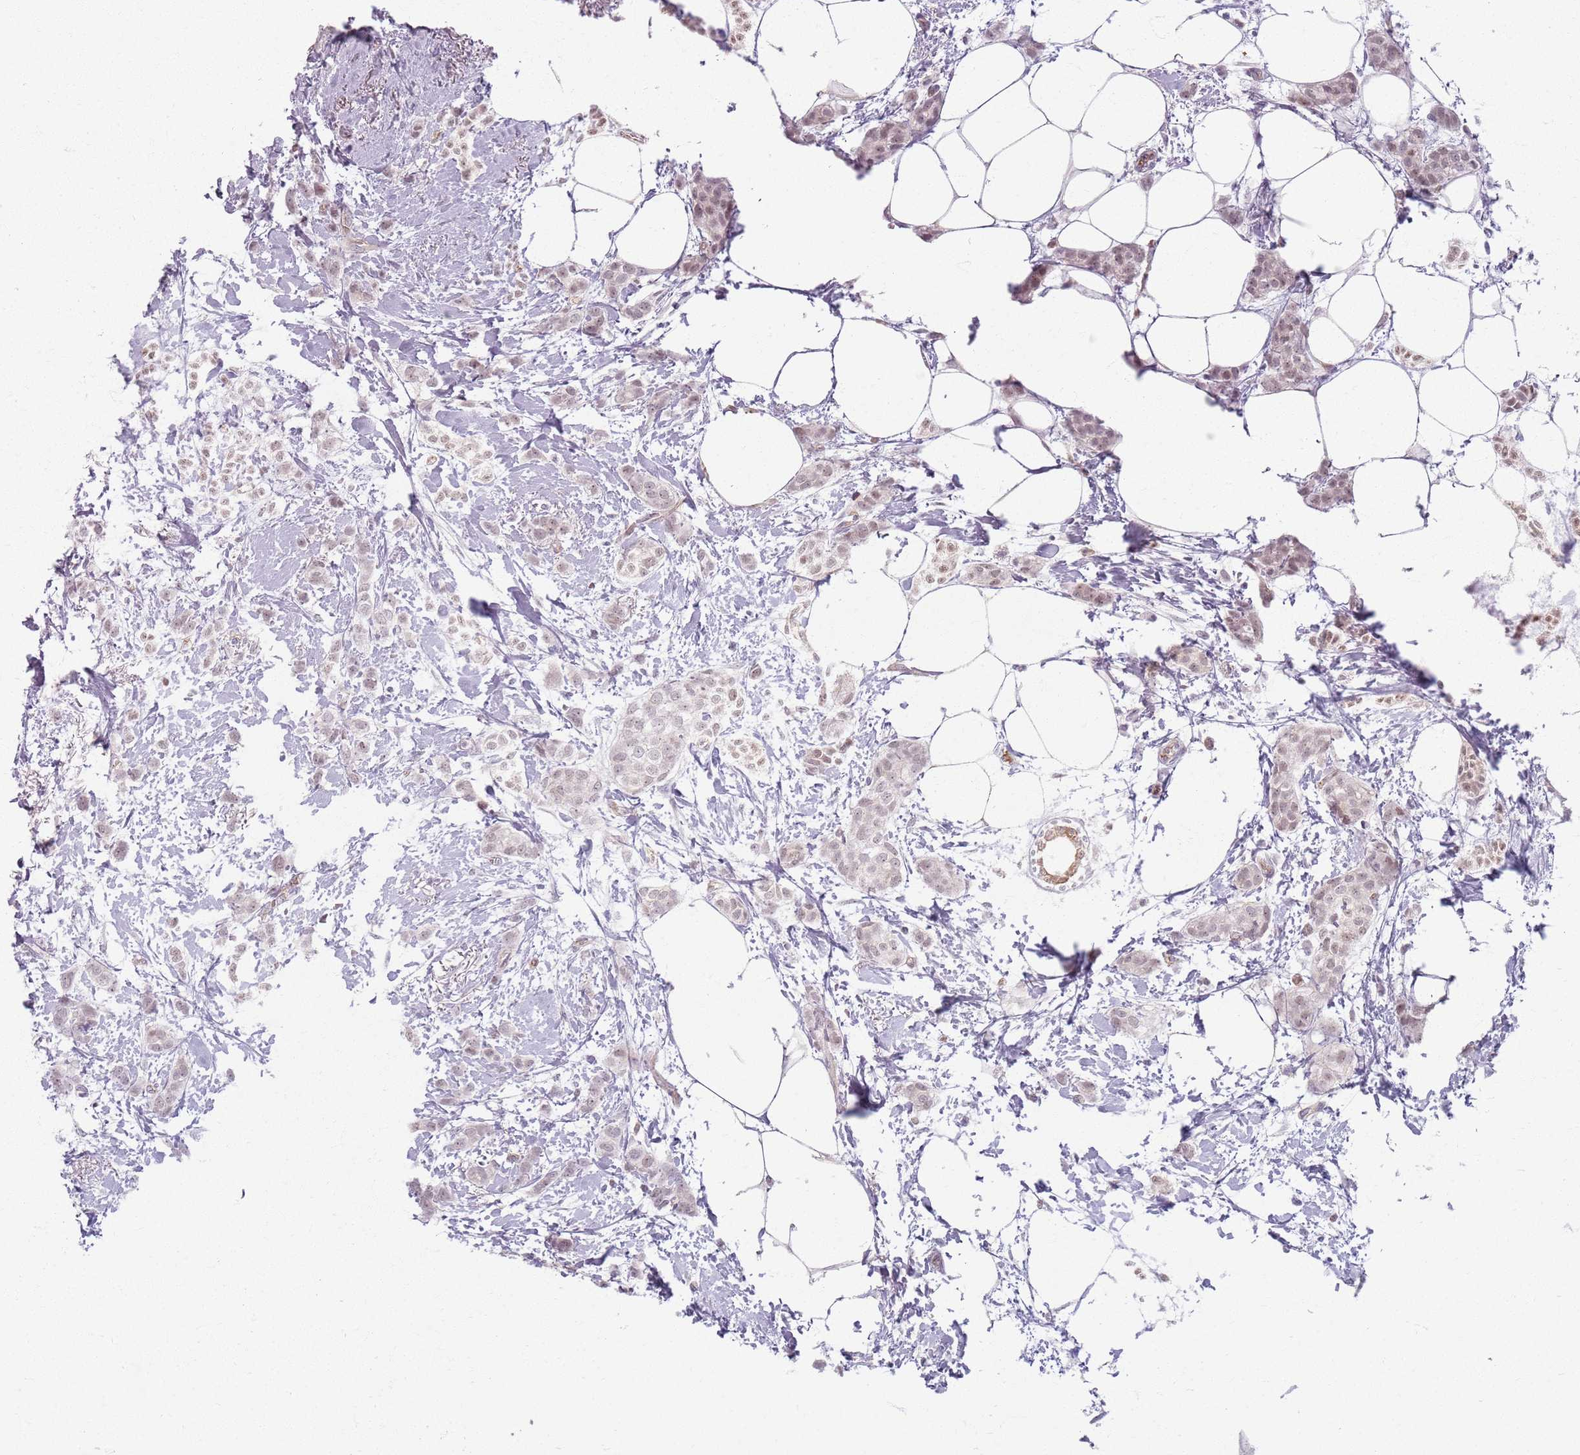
{"staining": {"intensity": "weak", "quantity": "25%-75%", "location": "nuclear"}, "tissue": "breast cancer", "cell_type": "Tumor cells", "image_type": "cancer", "snomed": [{"axis": "morphology", "description": "Duct carcinoma"}, {"axis": "topography", "description": "Breast"}], "caption": "This micrograph demonstrates invasive ductal carcinoma (breast) stained with IHC to label a protein in brown. The nuclear of tumor cells show weak positivity for the protein. Nuclei are counter-stained blue.", "gene": "KCNA5", "patient": {"sex": "female", "age": 72}}